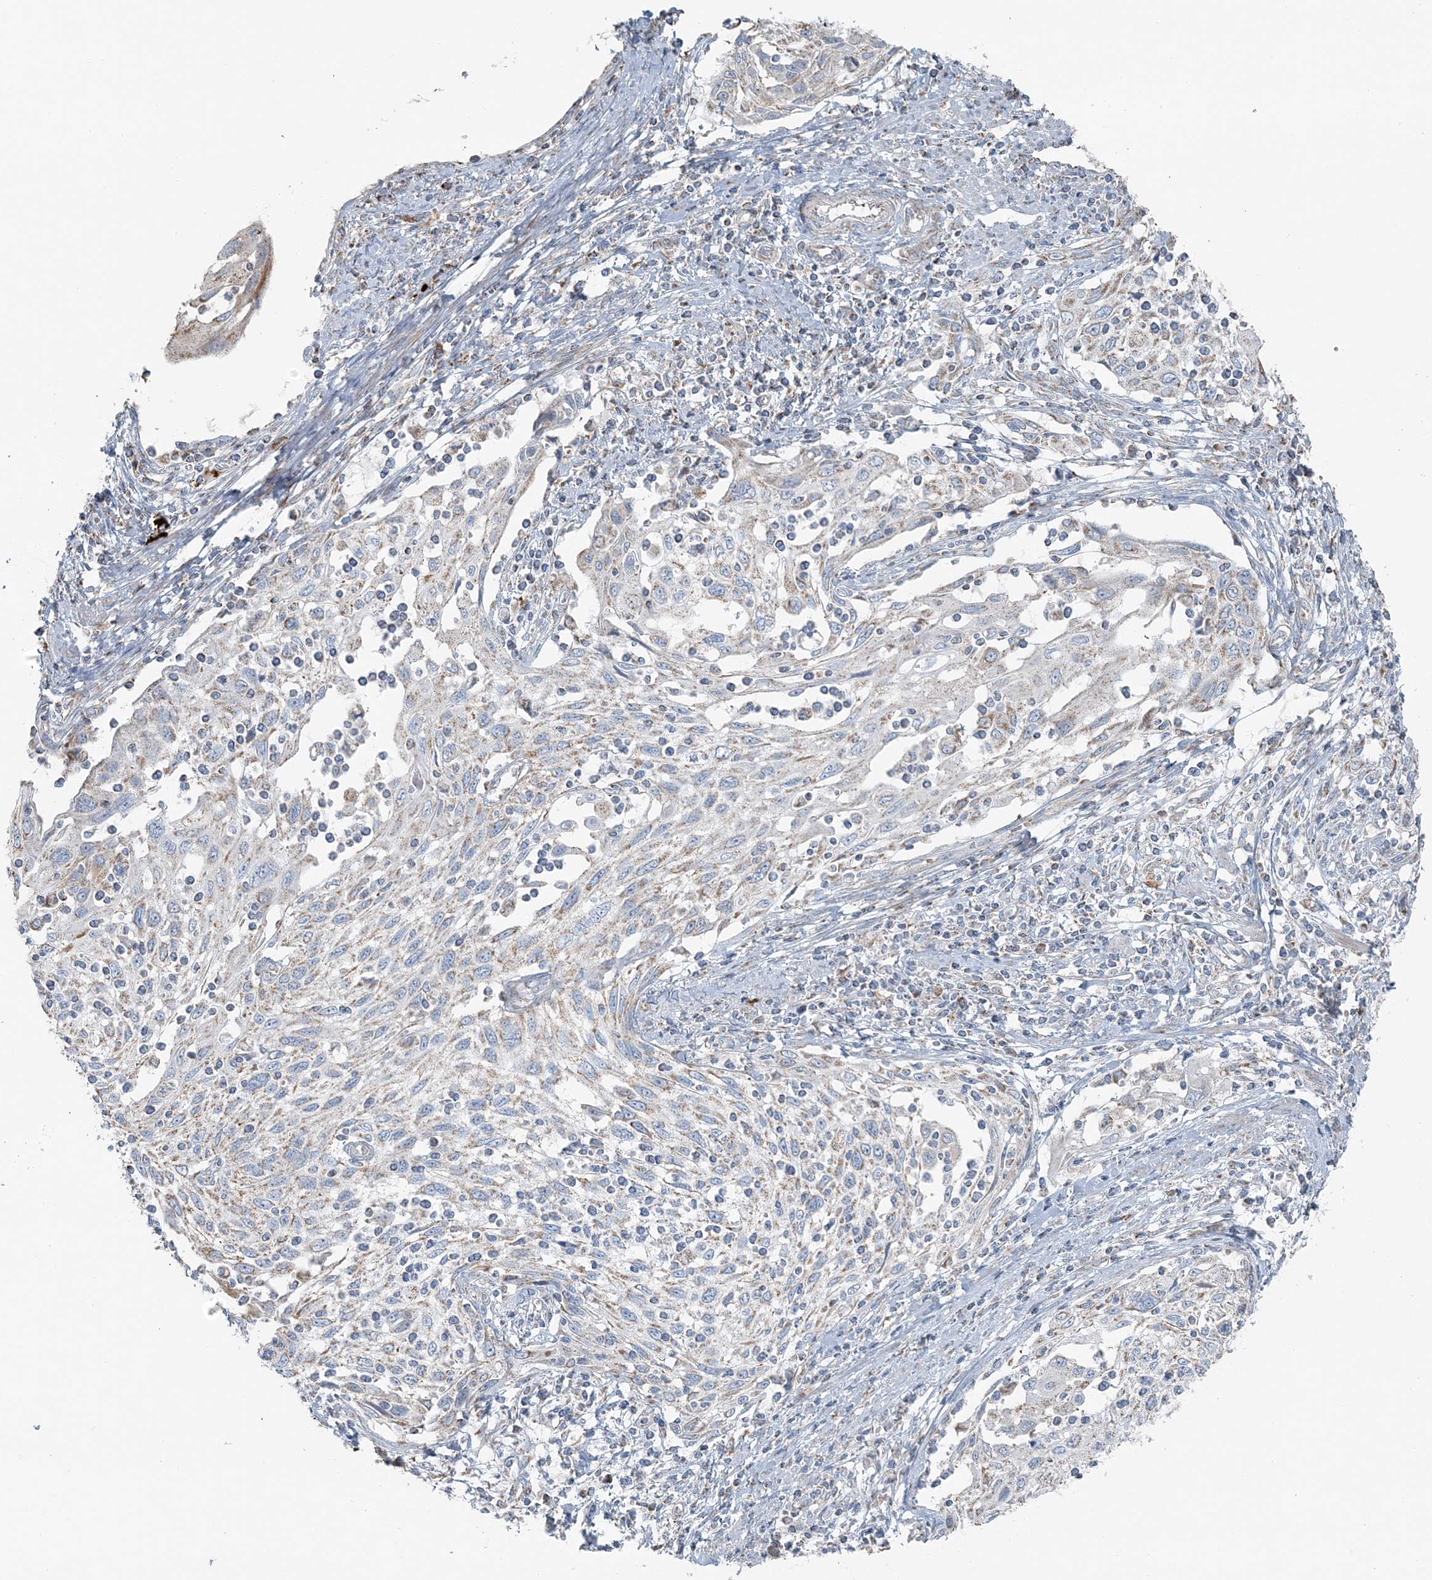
{"staining": {"intensity": "negative", "quantity": "none", "location": "none"}, "tissue": "cervical cancer", "cell_type": "Tumor cells", "image_type": "cancer", "snomed": [{"axis": "morphology", "description": "Squamous cell carcinoma, NOS"}, {"axis": "topography", "description": "Cervix"}], "caption": "Tumor cells show no significant staining in cervical cancer (squamous cell carcinoma).", "gene": "SLC22A16", "patient": {"sex": "female", "age": 70}}